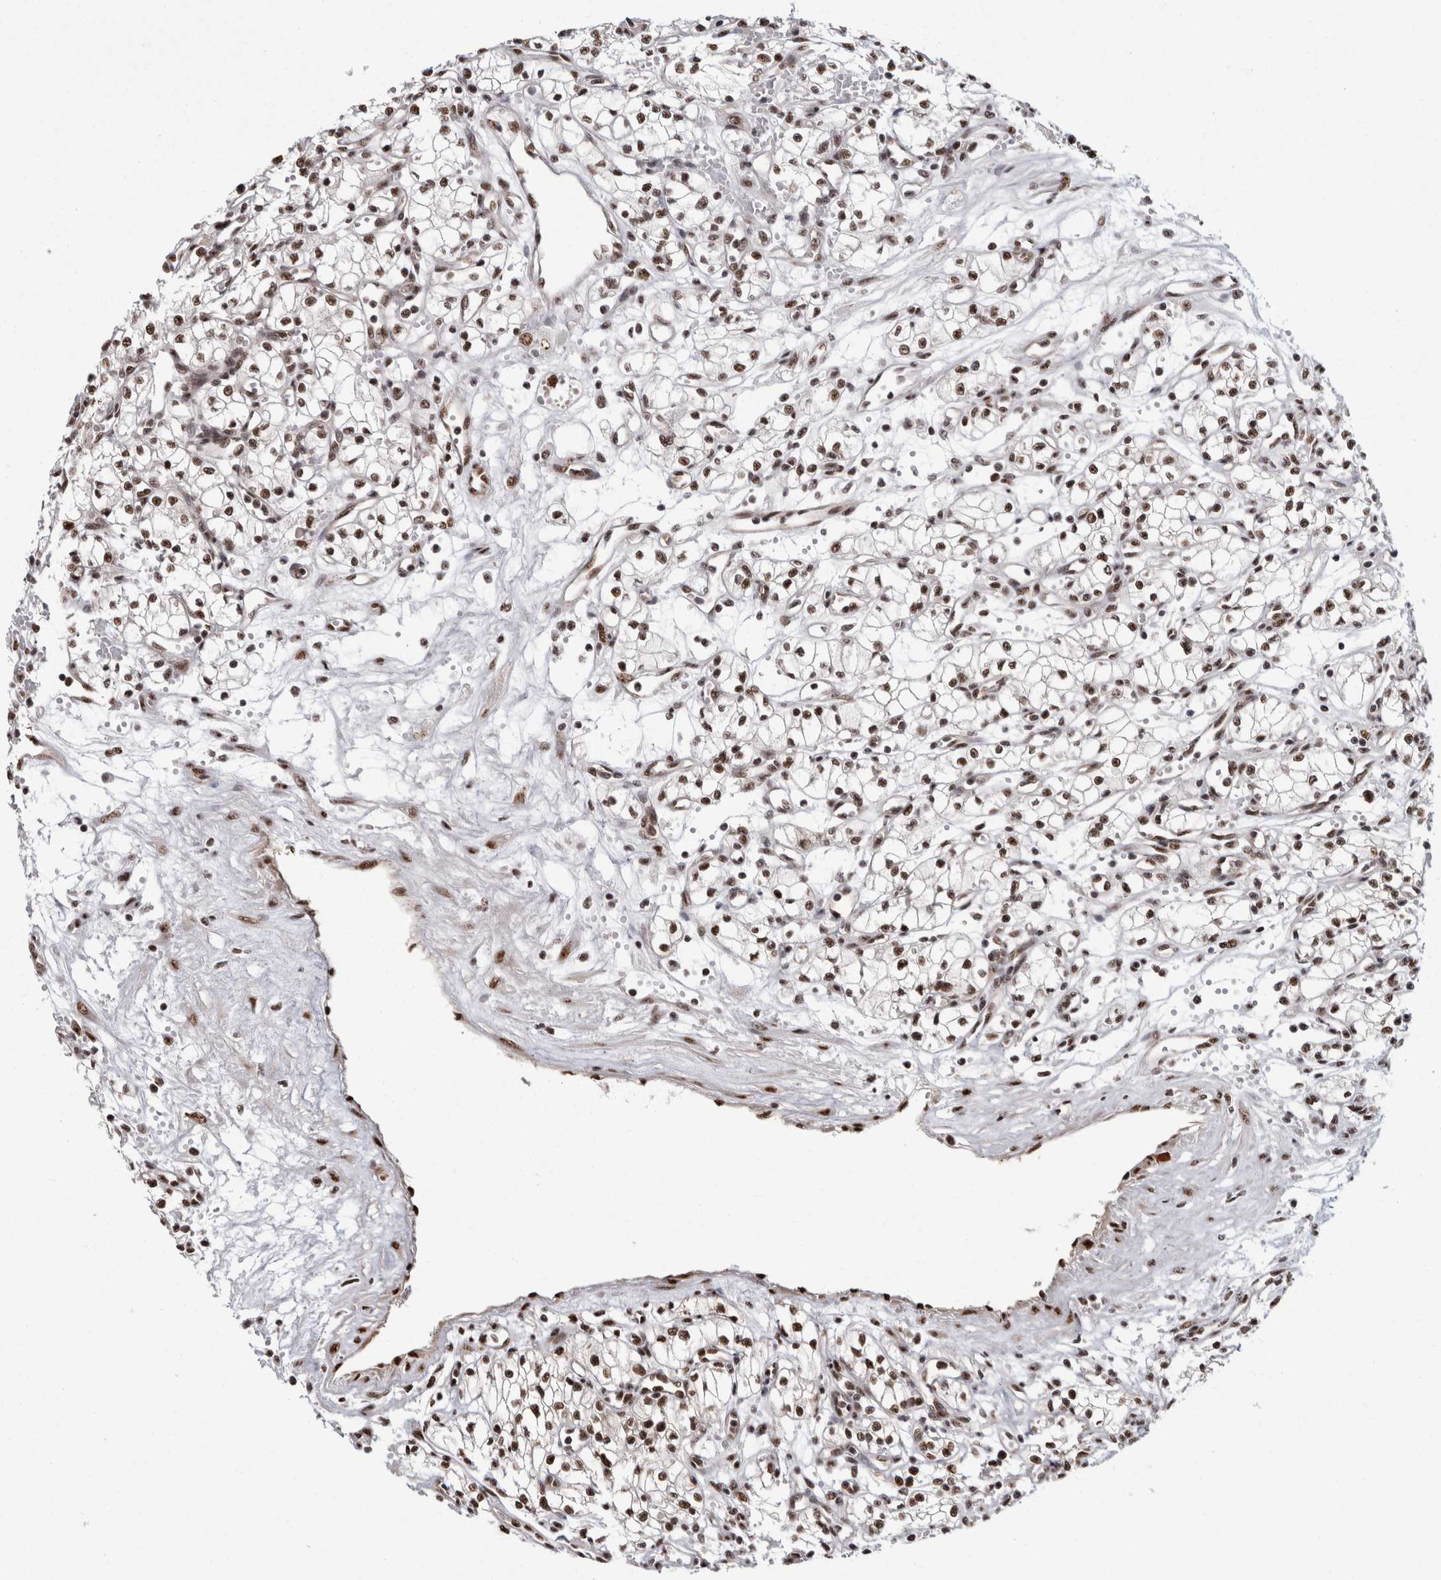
{"staining": {"intensity": "strong", "quantity": ">75%", "location": "nuclear"}, "tissue": "renal cancer", "cell_type": "Tumor cells", "image_type": "cancer", "snomed": [{"axis": "morphology", "description": "Normal tissue, NOS"}, {"axis": "morphology", "description": "Adenocarcinoma, NOS"}, {"axis": "topography", "description": "Kidney"}], "caption": "This is an image of IHC staining of renal cancer (adenocarcinoma), which shows strong positivity in the nuclear of tumor cells.", "gene": "MKNK1", "patient": {"sex": "male", "age": 59}}